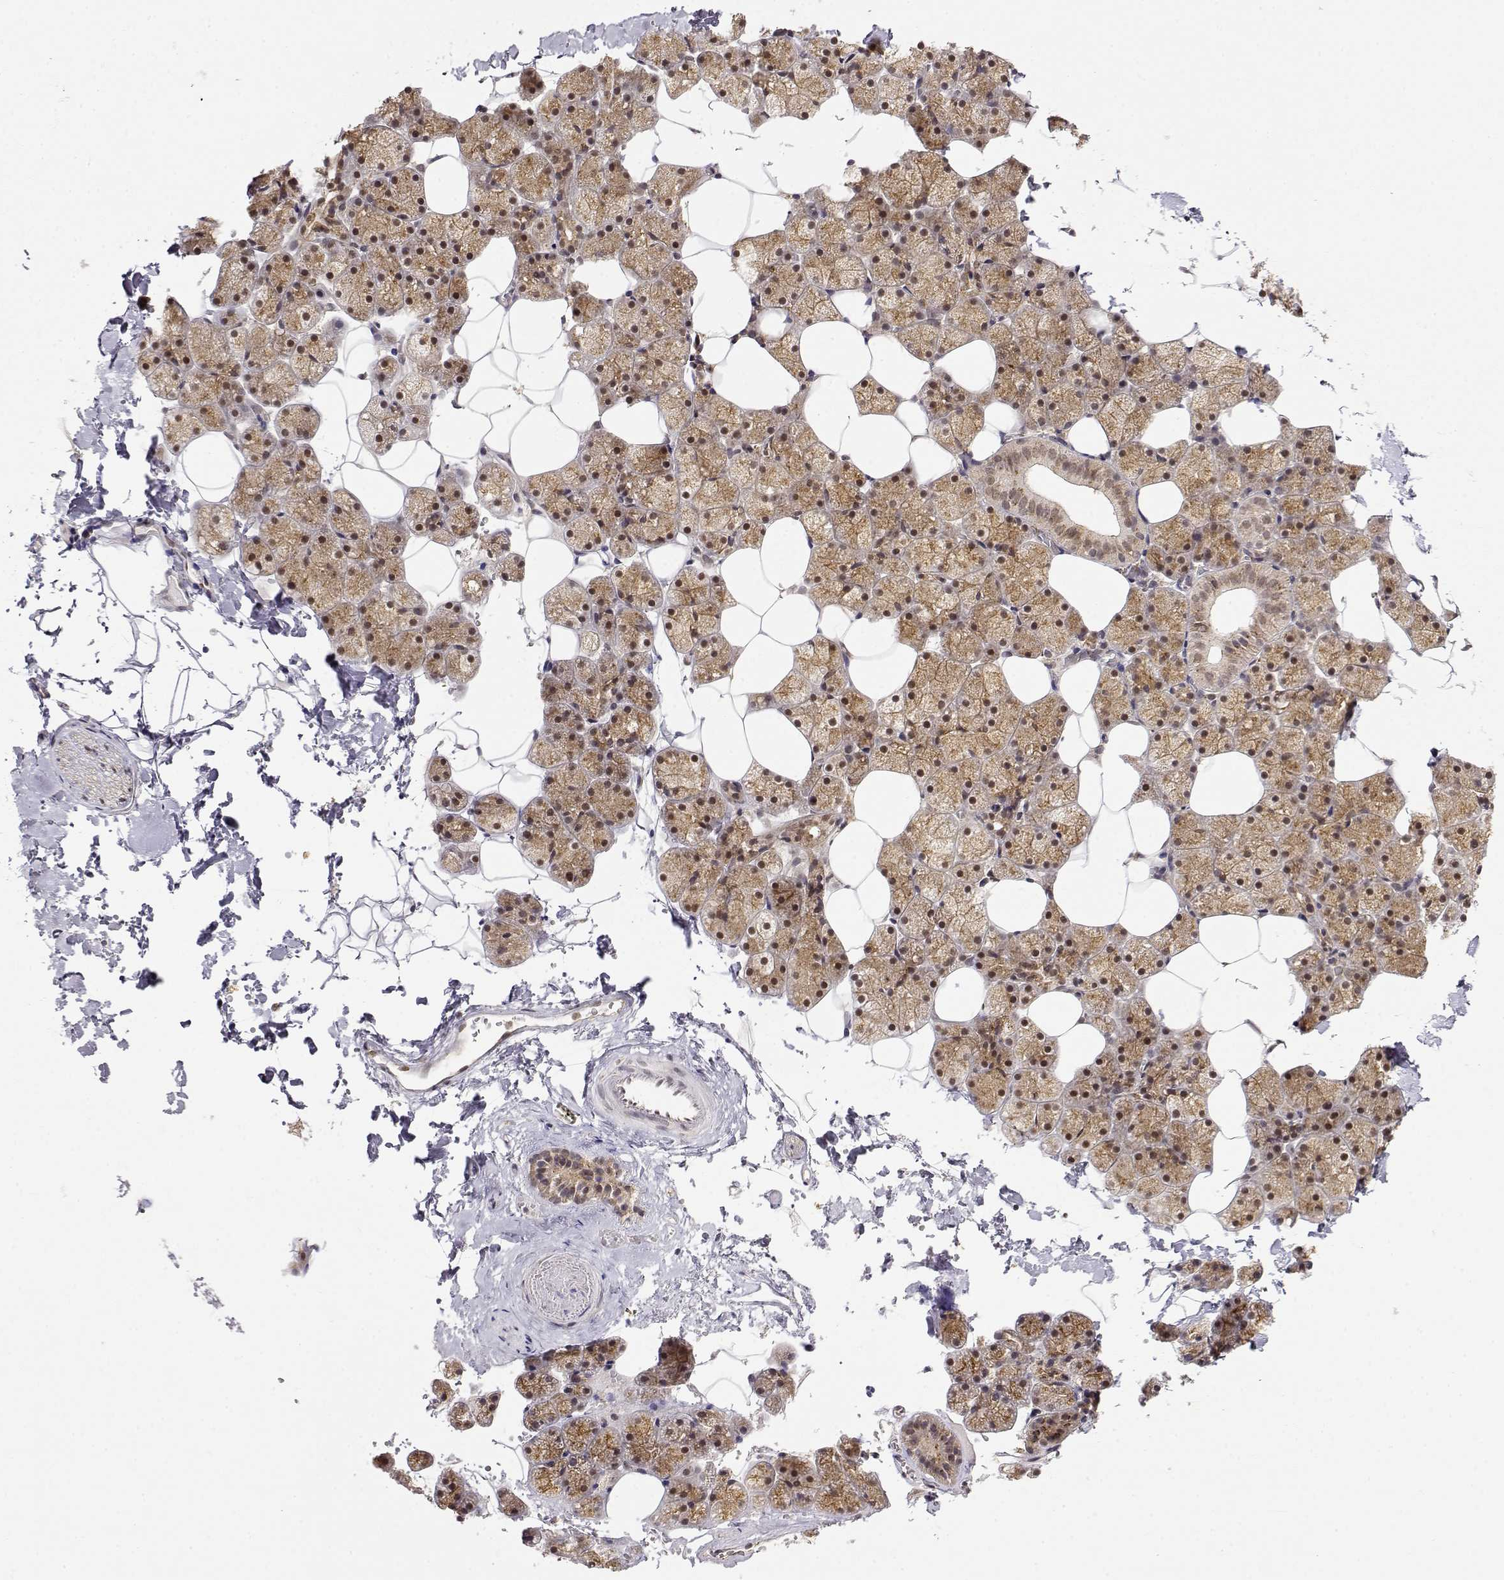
{"staining": {"intensity": "weak", "quantity": ">75%", "location": "cytoplasmic/membranous,nuclear"}, "tissue": "salivary gland", "cell_type": "Glandular cells", "image_type": "normal", "snomed": [{"axis": "morphology", "description": "Normal tissue, NOS"}, {"axis": "topography", "description": "Salivary gland"}], "caption": "A brown stain labels weak cytoplasmic/membranous,nuclear expression of a protein in glandular cells of normal human salivary gland.", "gene": "RNF13", "patient": {"sex": "male", "age": 38}}